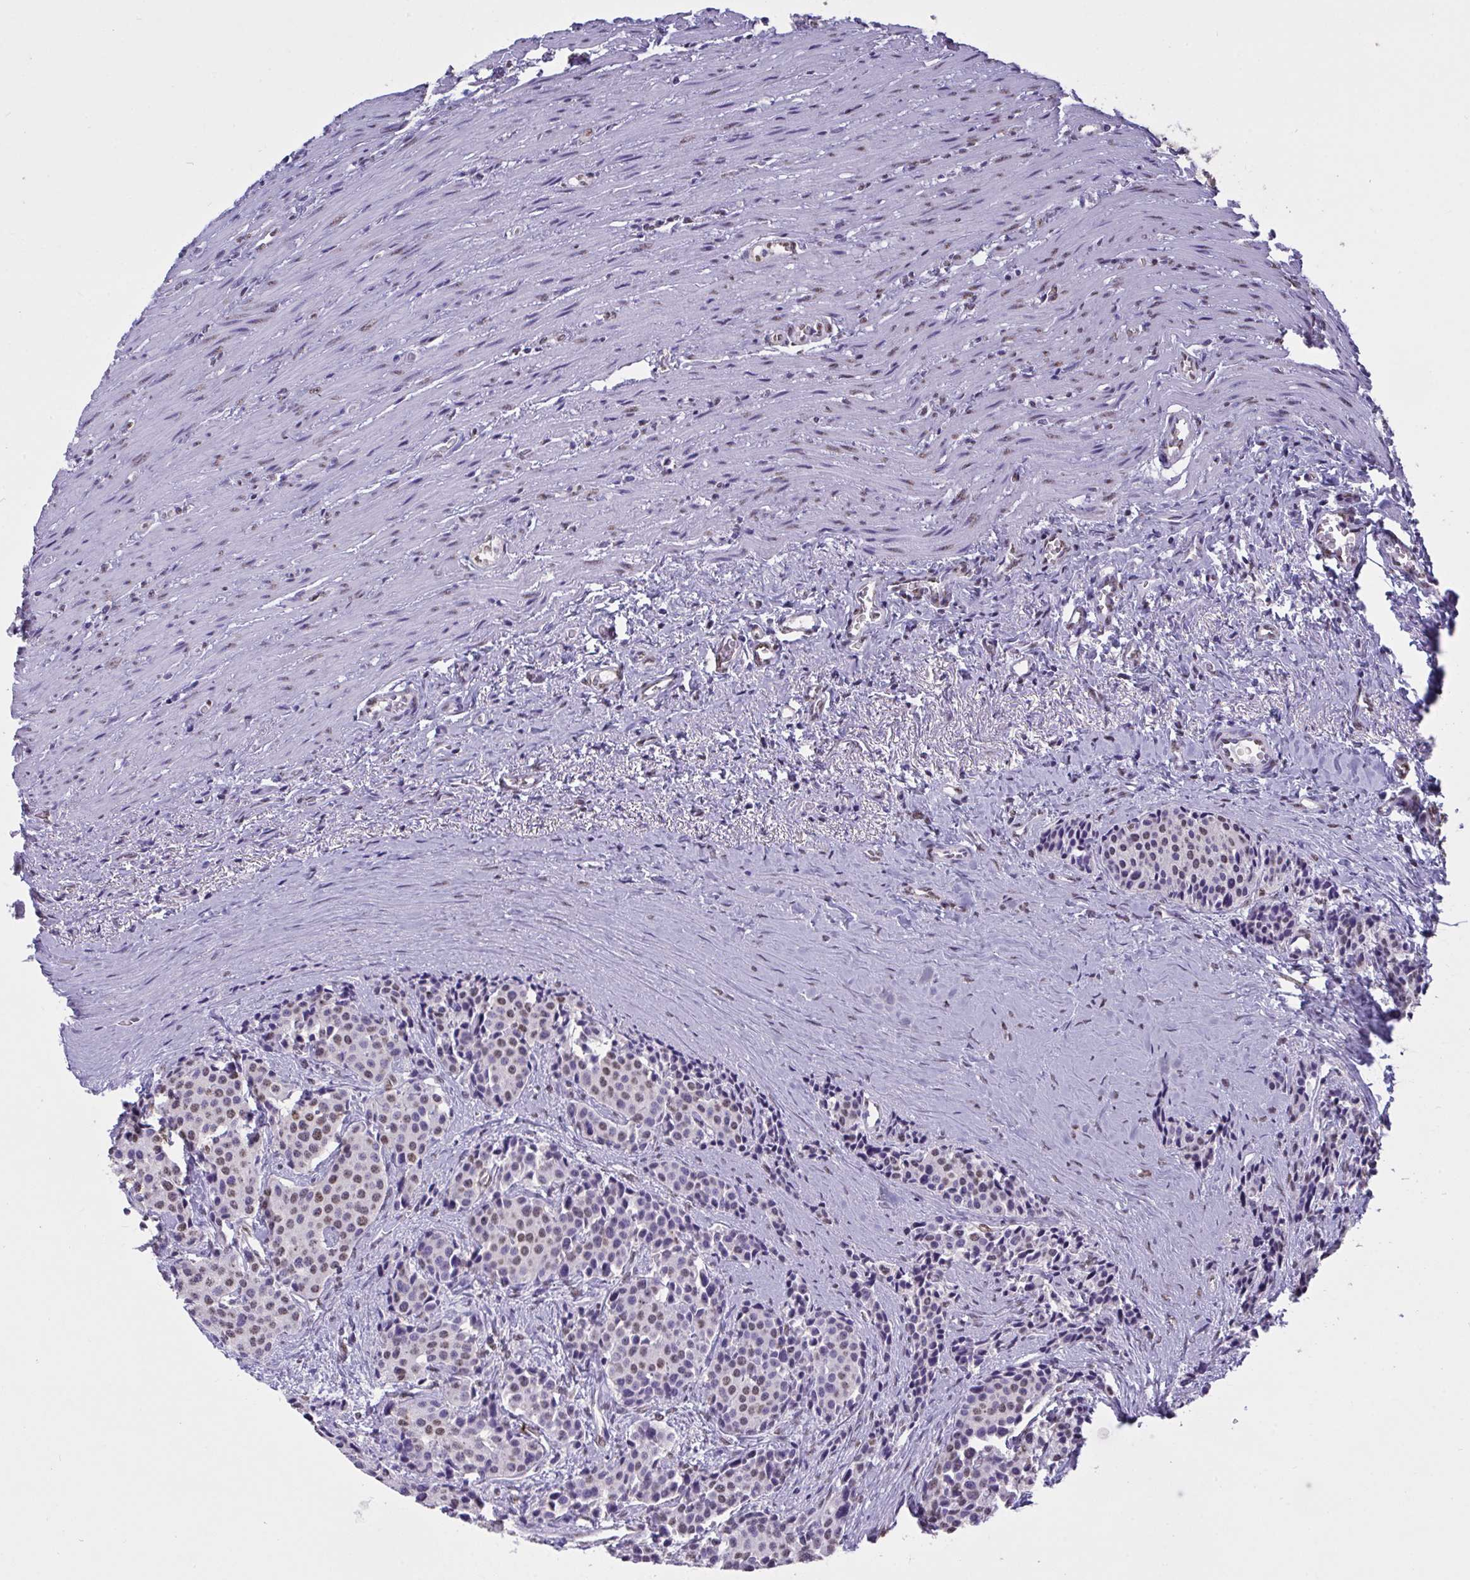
{"staining": {"intensity": "weak", "quantity": "<25%", "location": "nuclear"}, "tissue": "carcinoid", "cell_type": "Tumor cells", "image_type": "cancer", "snomed": [{"axis": "morphology", "description": "Carcinoid, malignant, NOS"}, {"axis": "topography", "description": "Small intestine"}], "caption": "A micrograph of human carcinoid is negative for staining in tumor cells.", "gene": "SEMA6B", "patient": {"sex": "male", "age": 73}}